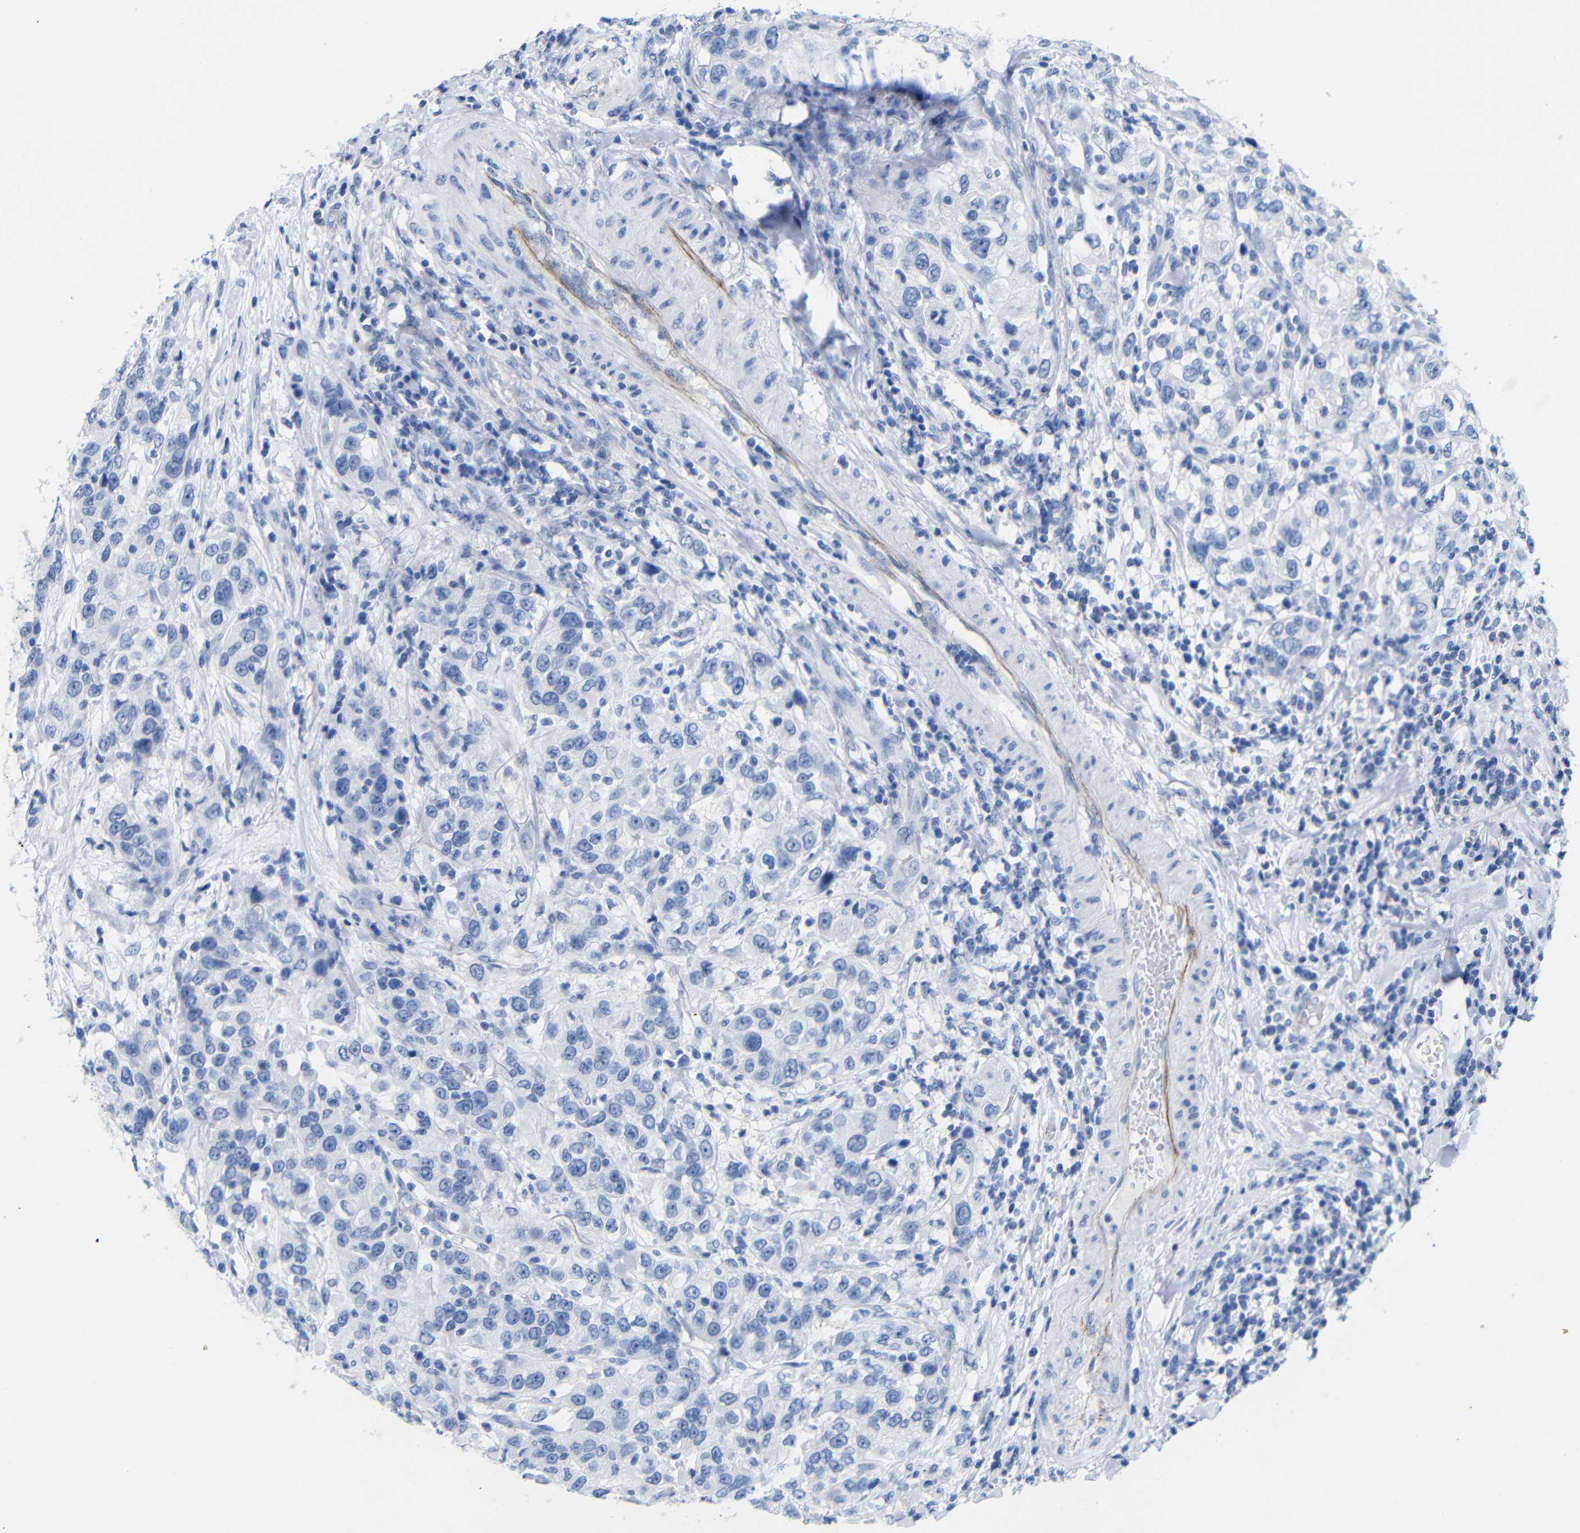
{"staining": {"intensity": "negative", "quantity": "none", "location": "none"}, "tissue": "urothelial cancer", "cell_type": "Tumor cells", "image_type": "cancer", "snomed": [{"axis": "morphology", "description": "Urothelial carcinoma, High grade"}, {"axis": "topography", "description": "Urinary bladder"}], "caption": "Immunohistochemical staining of high-grade urothelial carcinoma reveals no significant expression in tumor cells.", "gene": "CGNL1", "patient": {"sex": "female", "age": 80}}